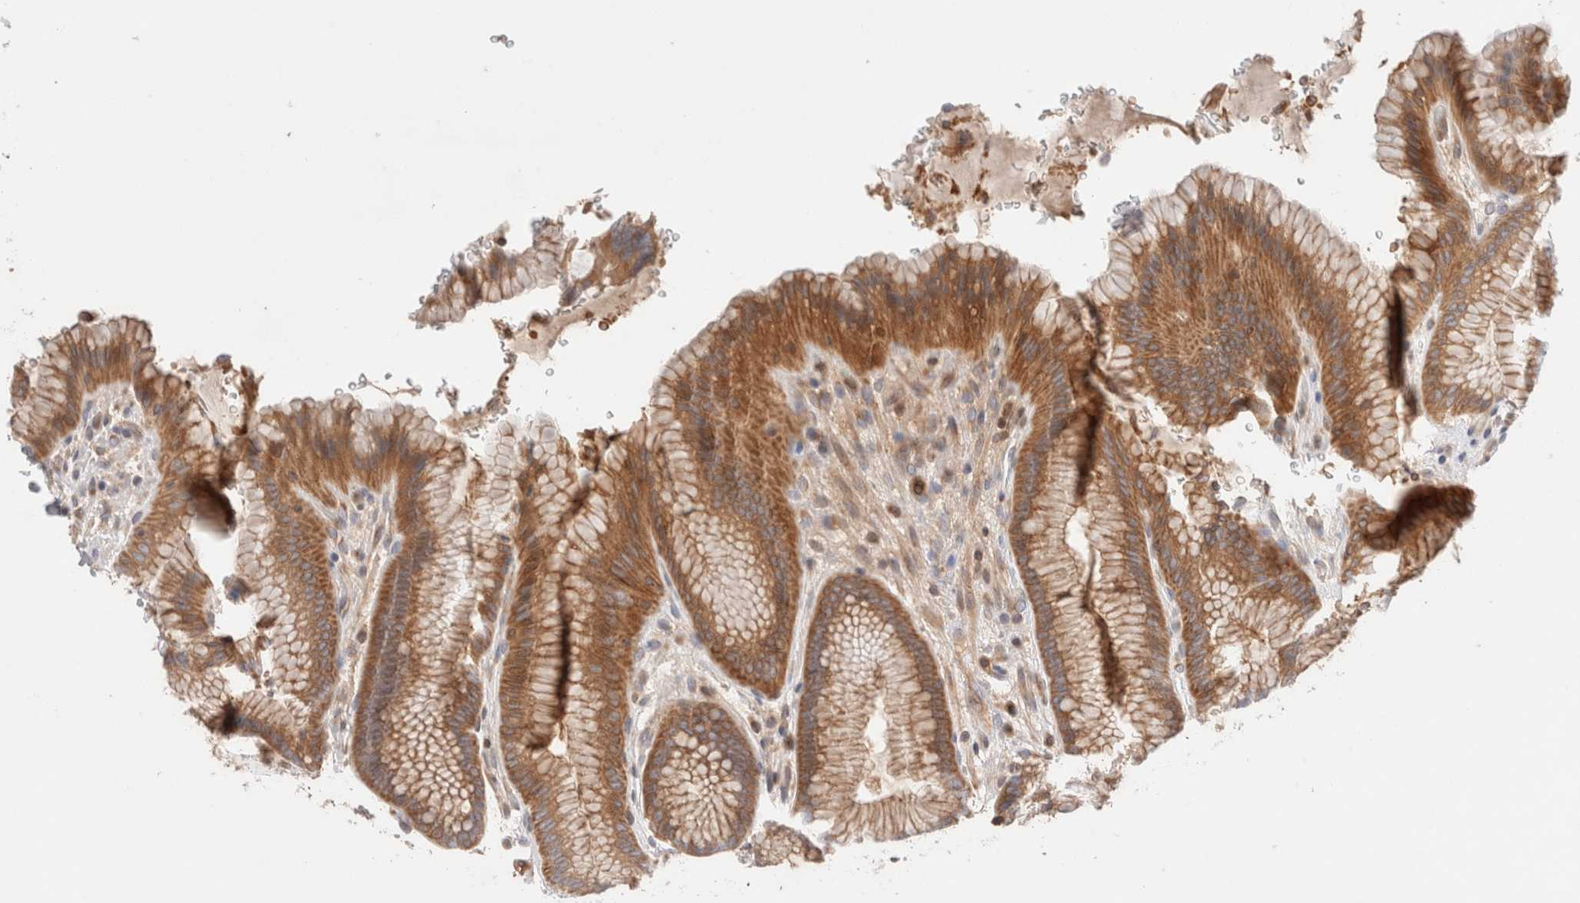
{"staining": {"intensity": "moderate", "quantity": ">75%", "location": "cytoplasmic/membranous"}, "tissue": "stomach", "cell_type": "Glandular cells", "image_type": "normal", "snomed": [{"axis": "morphology", "description": "Normal tissue, NOS"}, {"axis": "topography", "description": "Stomach"}], "caption": "IHC (DAB) staining of unremarkable human stomach shows moderate cytoplasmic/membranous protein expression in about >75% of glandular cells.", "gene": "SIKE1", "patient": {"sex": "male", "age": 42}}